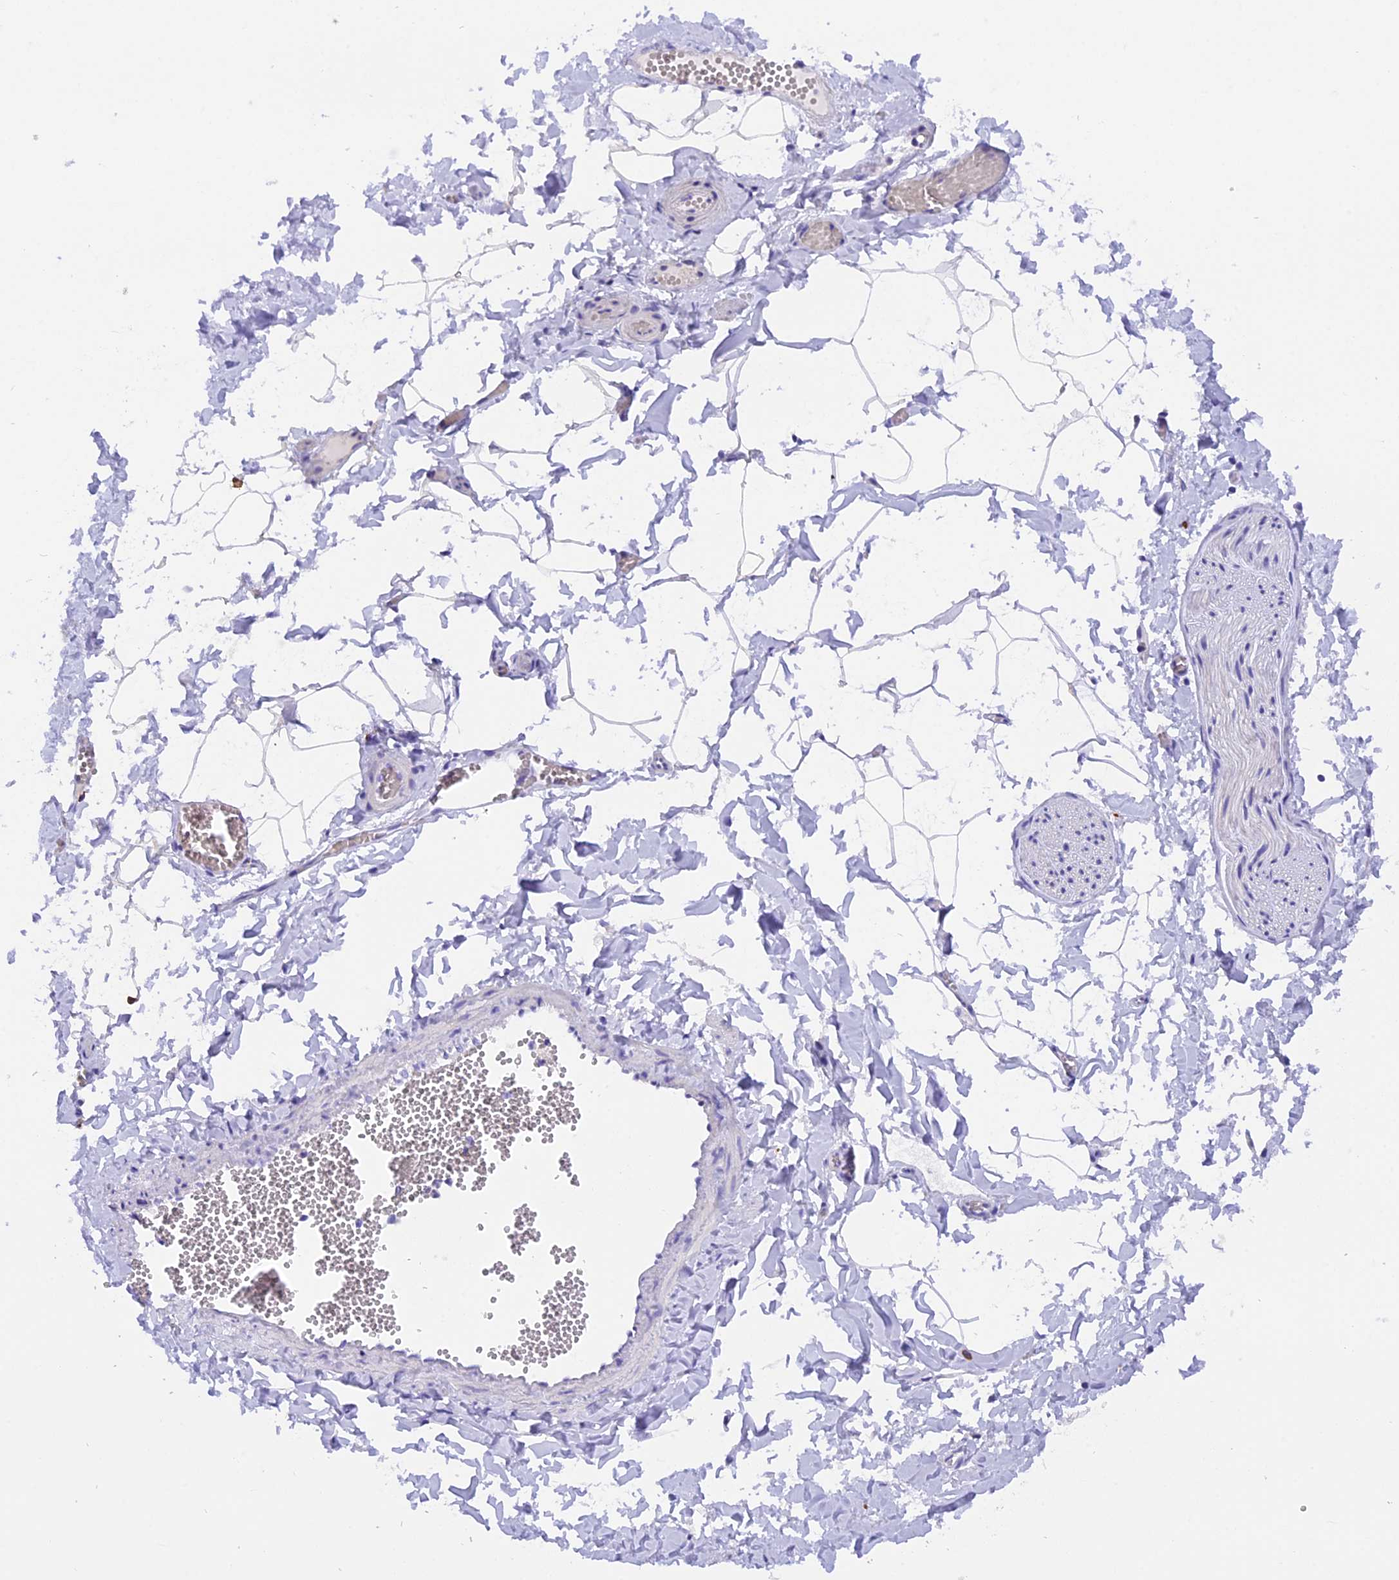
{"staining": {"intensity": "negative", "quantity": "none", "location": "none"}, "tissue": "adipose tissue", "cell_type": "Adipocytes", "image_type": "normal", "snomed": [{"axis": "morphology", "description": "Normal tissue, NOS"}, {"axis": "topography", "description": "Gallbladder"}, {"axis": "topography", "description": "Peripheral nerve tissue"}], "caption": "This is an IHC image of benign human adipose tissue. There is no staining in adipocytes.", "gene": "COL6A5", "patient": {"sex": "male", "age": 38}}